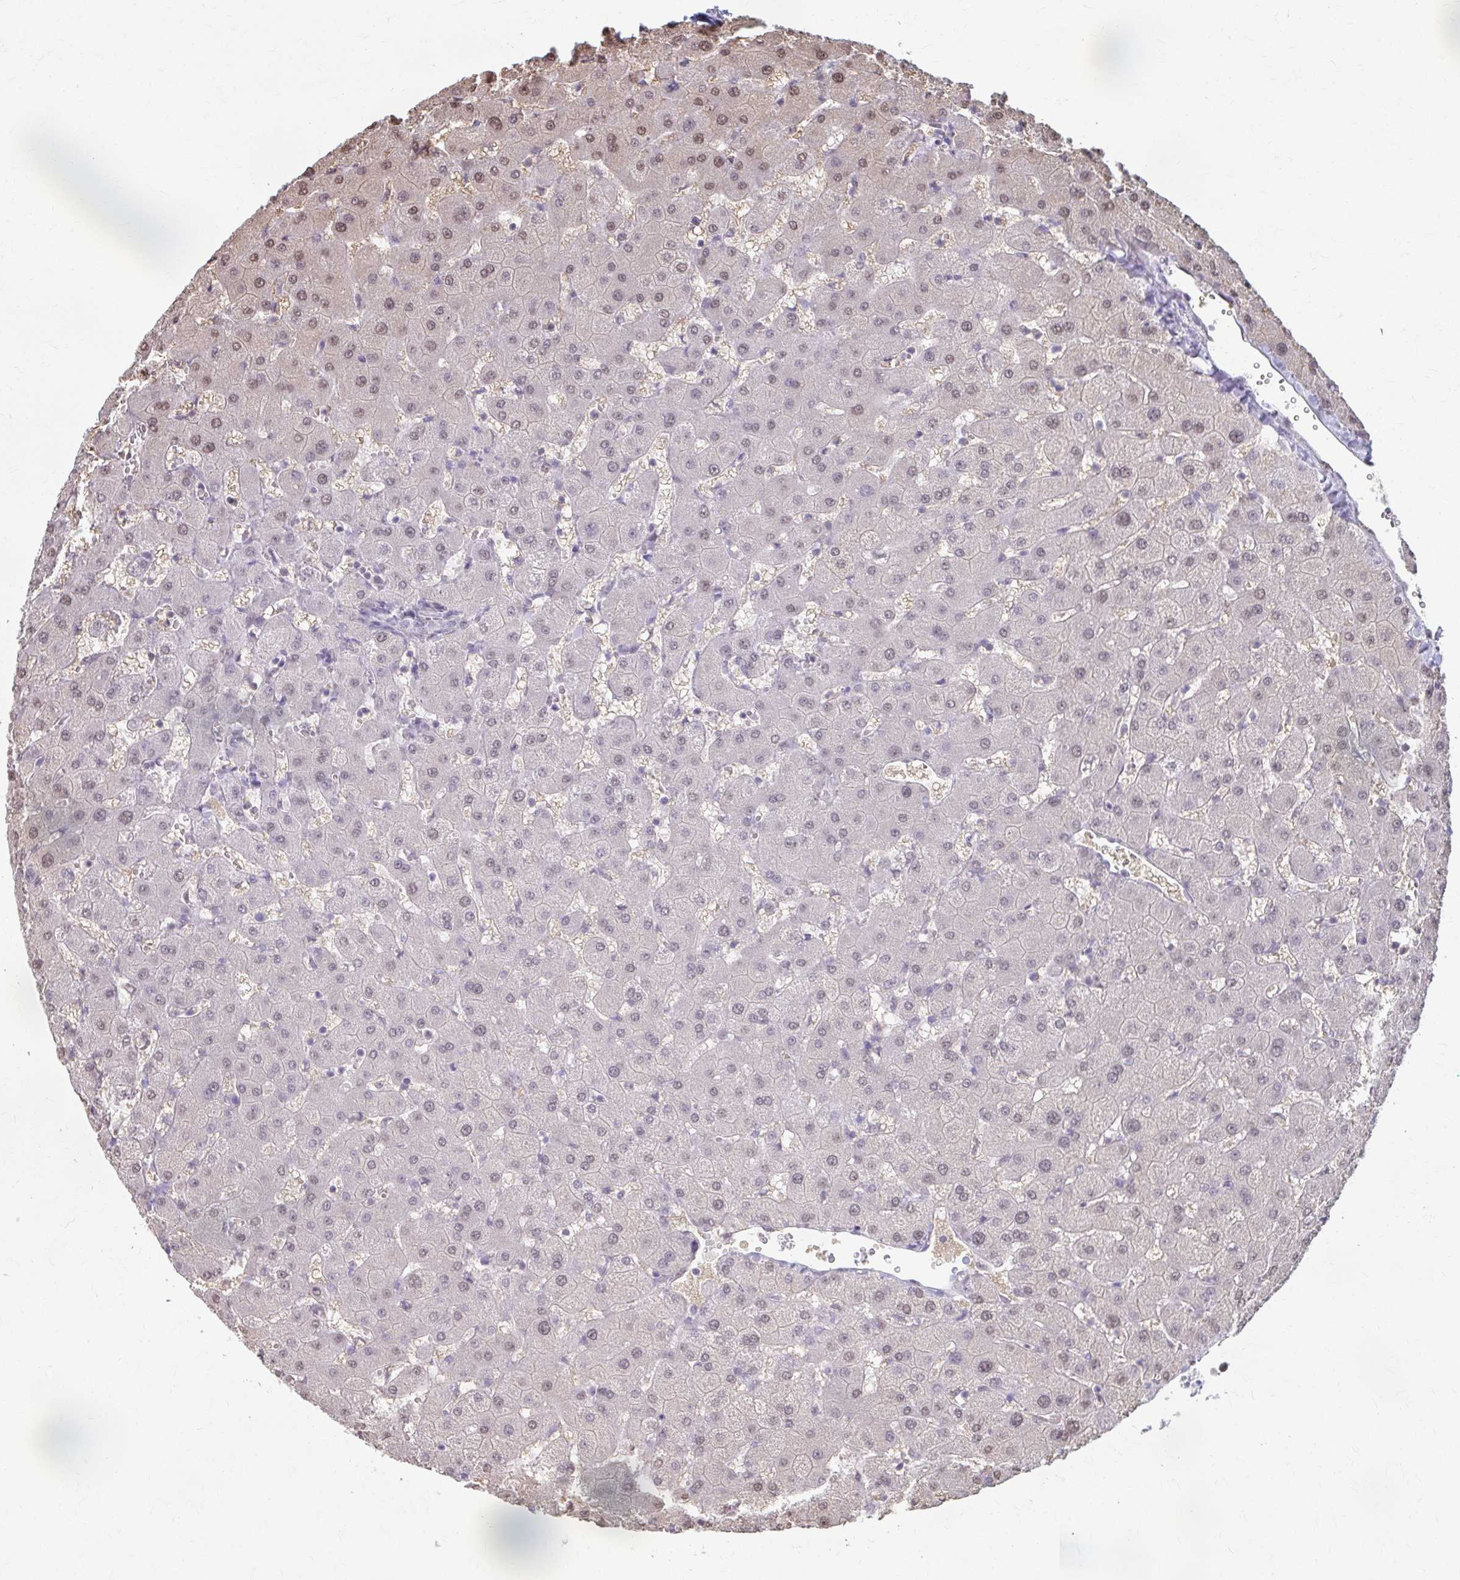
{"staining": {"intensity": "weak", "quantity": "25%-75%", "location": "nuclear"}, "tissue": "liver", "cell_type": "Cholangiocytes", "image_type": "normal", "snomed": [{"axis": "morphology", "description": "Normal tissue, NOS"}, {"axis": "topography", "description": "Liver"}], "caption": "This image displays unremarkable liver stained with IHC to label a protein in brown. The nuclear of cholangiocytes show weak positivity for the protein. Nuclei are counter-stained blue.", "gene": "ING4", "patient": {"sex": "female", "age": 63}}